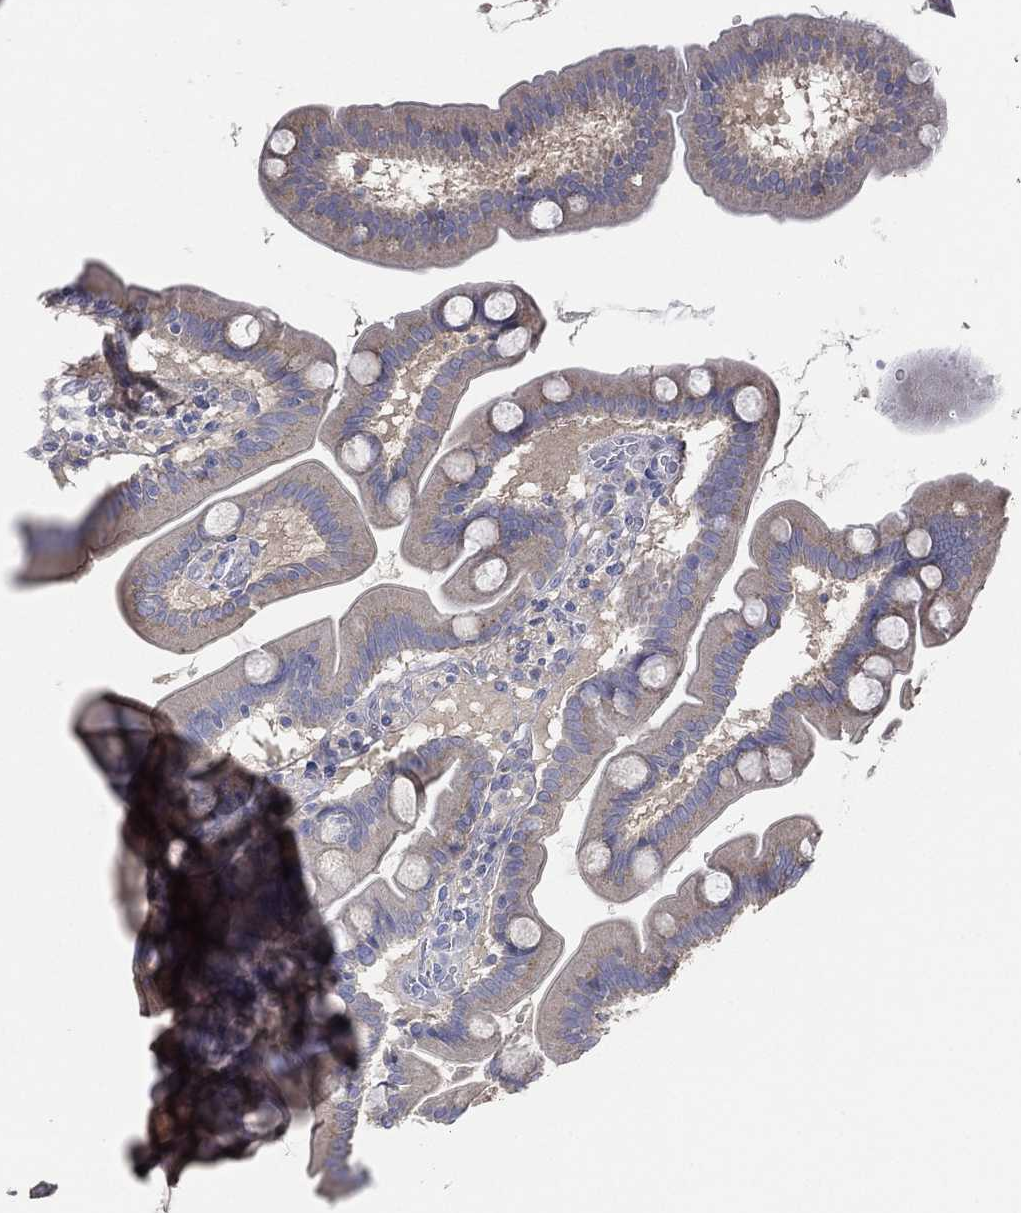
{"staining": {"intensity": "moderate", "quantity": "<25%", "location": "cytoplasmic/membranous"}, "tissue": "duodenum", "cell_type": "Glandular cells", "image_type": "normal", "snomed": [{"axis": "morphology", "description": "Normal tissue, NOS"}, {"axis": "topography", "description": "Duodenum"}], "caption": "Protein expression analysis of normal duodenum demonstrates moderate cytoplasmic/membranous staining in approximately <25% of glandular cells.", "gene": "ATP8A2", "patient": {"sex": "male", "age": 59}}